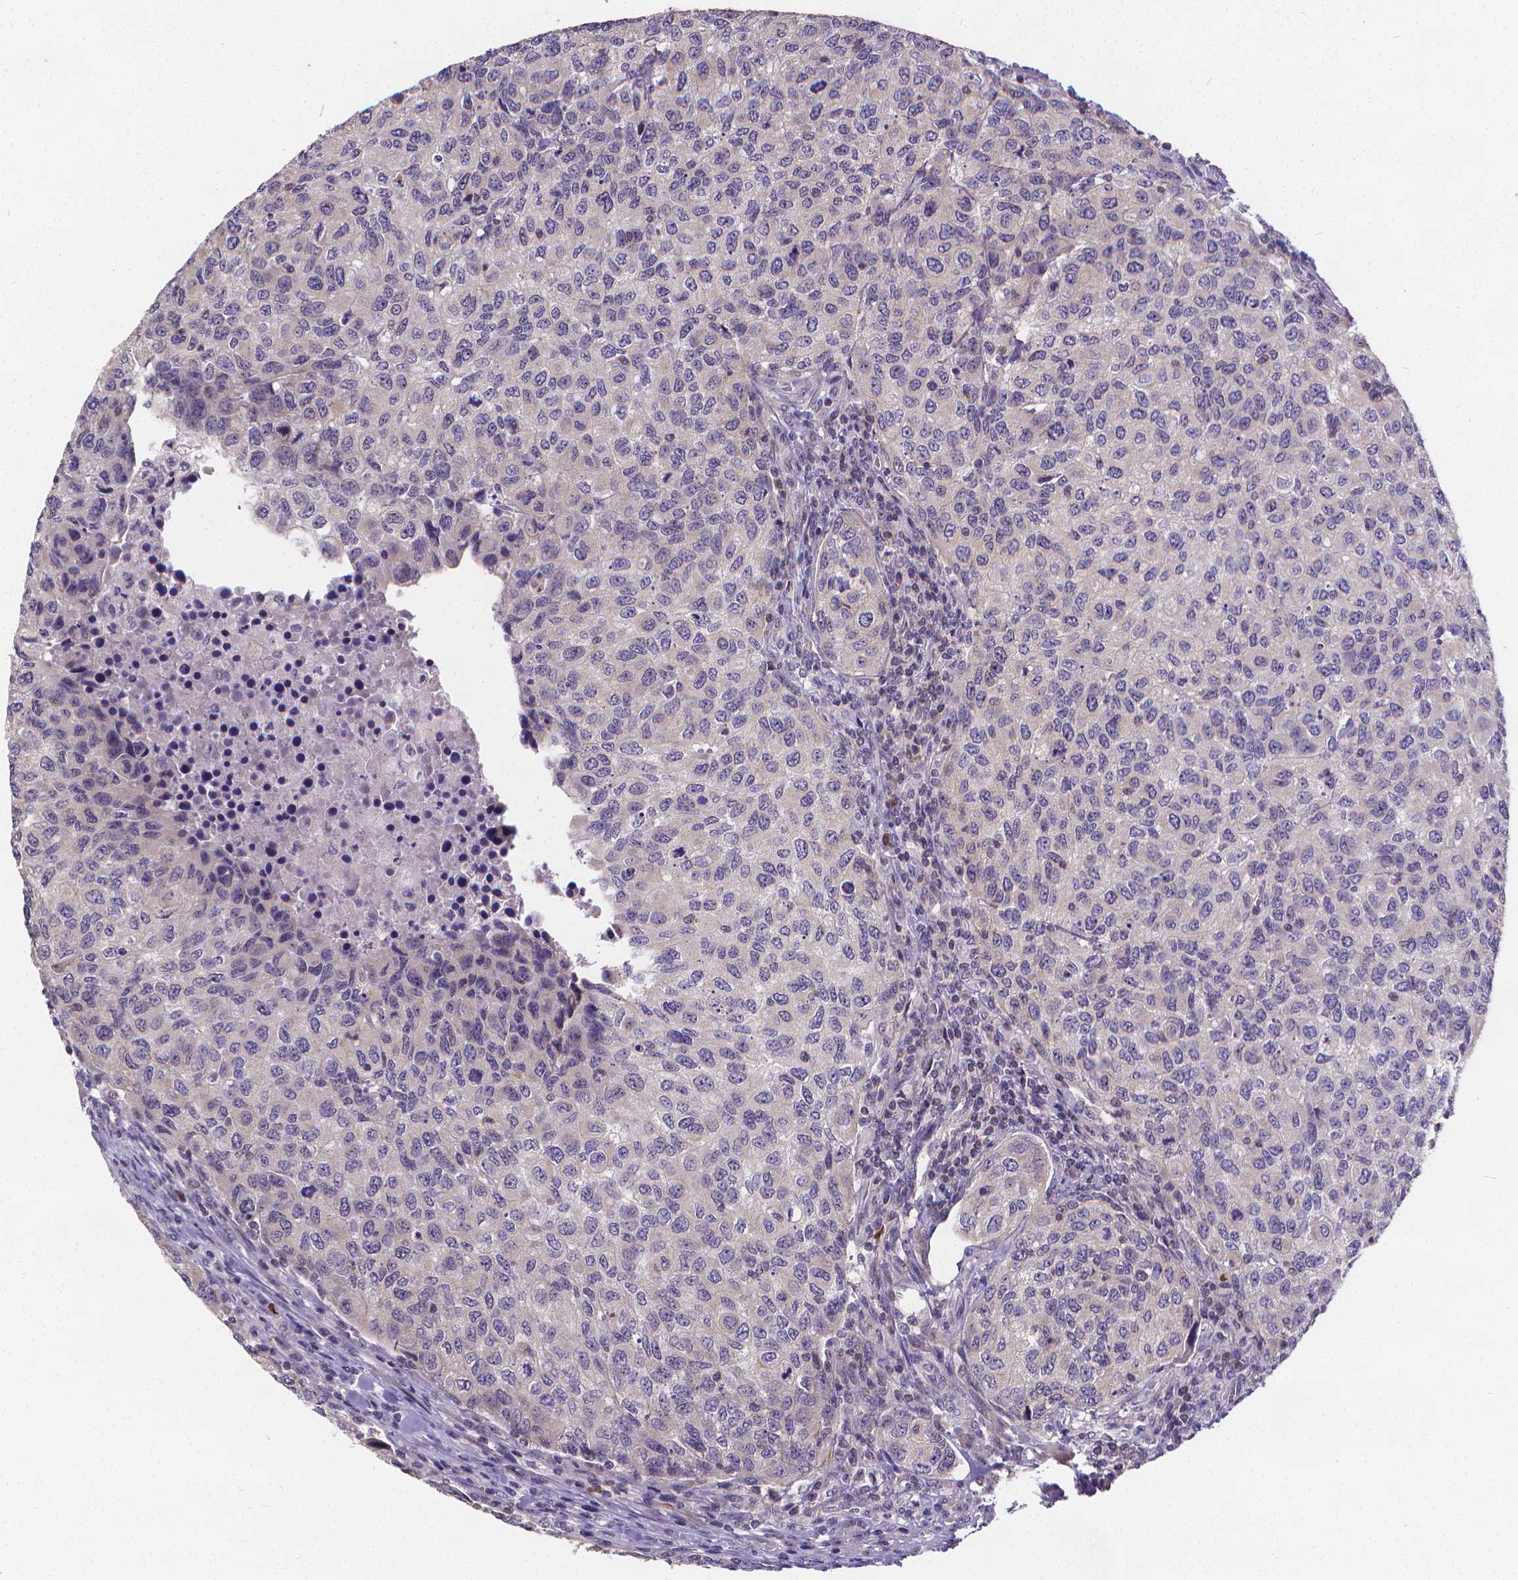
{"staining": {"intensity": "negative", "quantity": "none", "location": "none"}, "tissue": "urothelial cancer", "cell_type": "Tumor cells", "image_type": "cancer", "snomed": [{"axis": "morphology", "description": "Urothelial carcinoma, High grade"}, {"axis": "topography", "description": "Urinary bladder"}], "caption": "An immunohistochemistry histopathology image of urothelial cancer is shown. There is no staining in tumor cells of urothelial cancer.", "gene": "GLRB", "patient": {"sex": "female", "age": 78}}